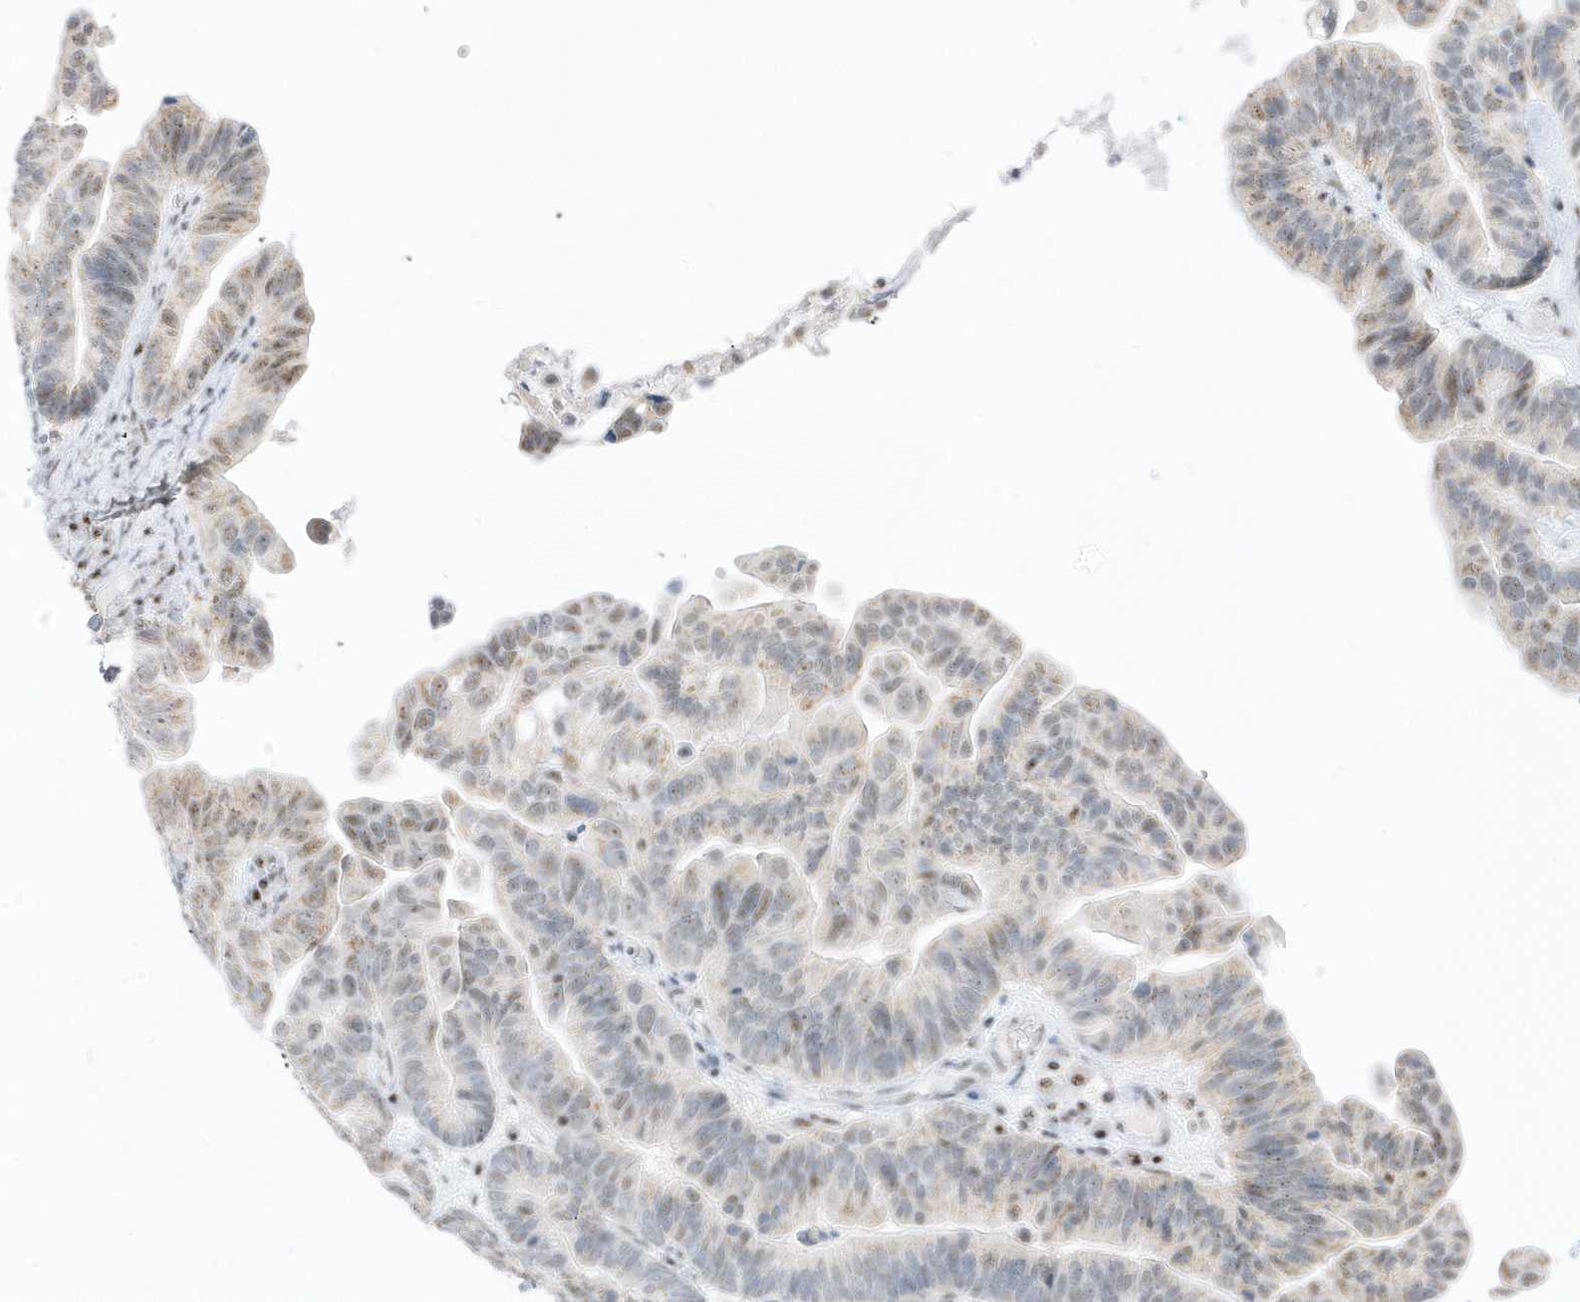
{"staining": {"intensity": "weak", "quantity": "25%-75%", "location": "nuclear"}, "tissue": "ovarian cancer", "cell_type": "Tumor cells", "image_type": "cancer", "snomed": [{"axis": "morphology", "description": "Cystadenocarcinoma, serous, NOS"}, {"axis": "topography", "description": "Ovary"}], "caption": "Approximately 25%-75% of tumor cells in serous cystadenocarcinoma (ovarian) demonstrate weak nuclear protein expression as visualized by brown immunohistochemical staining.", "gene": "PLEKHN1", "patient": {"sex": "female", "age": 56}}